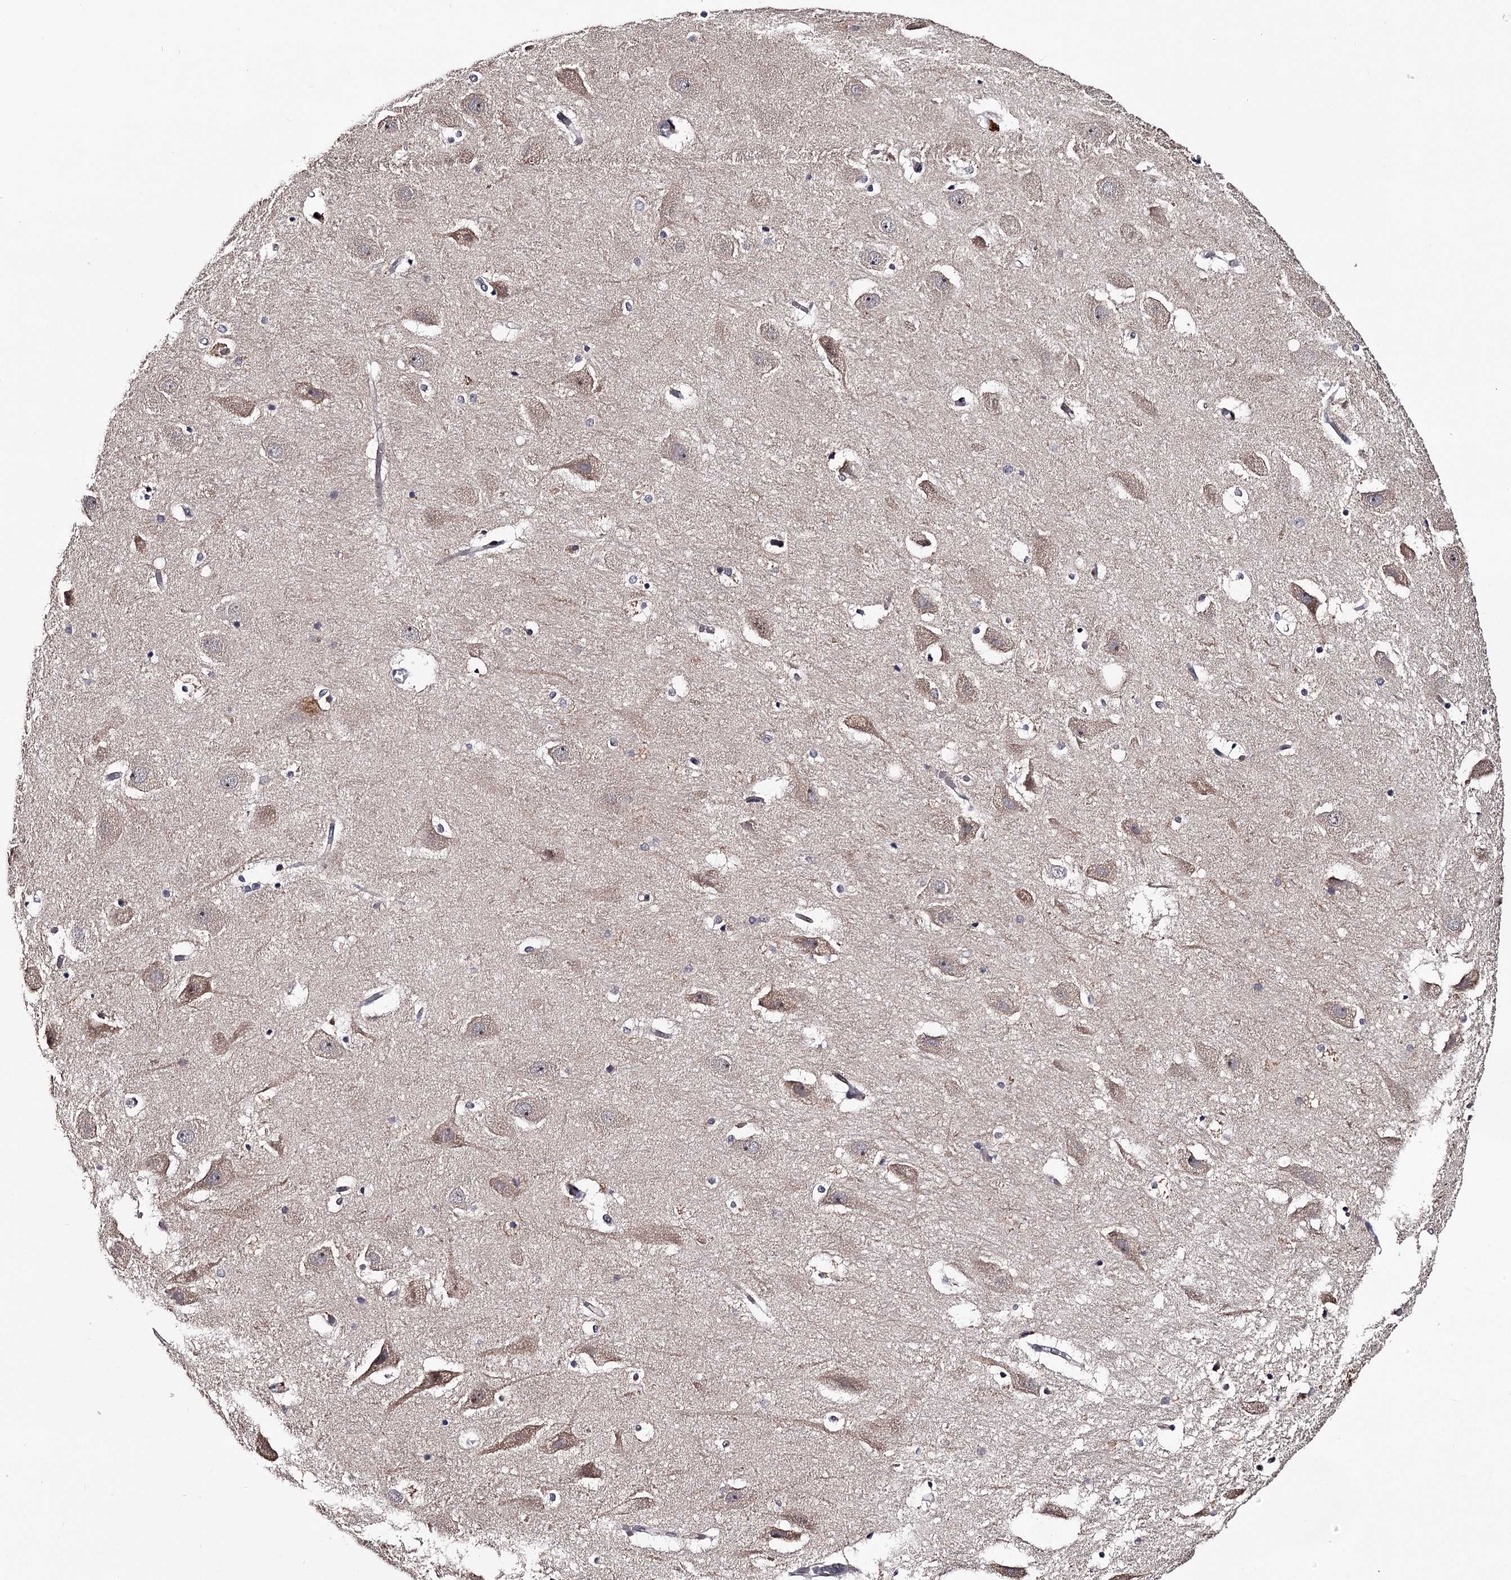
{"staining": {"intensity": "negative", "quantity": "none", "location": "none"}, "tissue": "hippocampus", "cell_type": "Glial cells", "image_type": "normal", "snomed": [{"axis": "morphology", "description": "Normal tissue, NOS"}, {"axis": "topography", "description": "Hippocampus"}], "caption": "Benign hippocampus was stained to show a protein in brown. There is no significant expression in glial cells. (Brightfield microscopy of DAB (3,3'-diaminobenzidine) immunohistochemistry at high magnification).", "gene": "RNF44", "patient": {"sex": "female", "age": 52}}